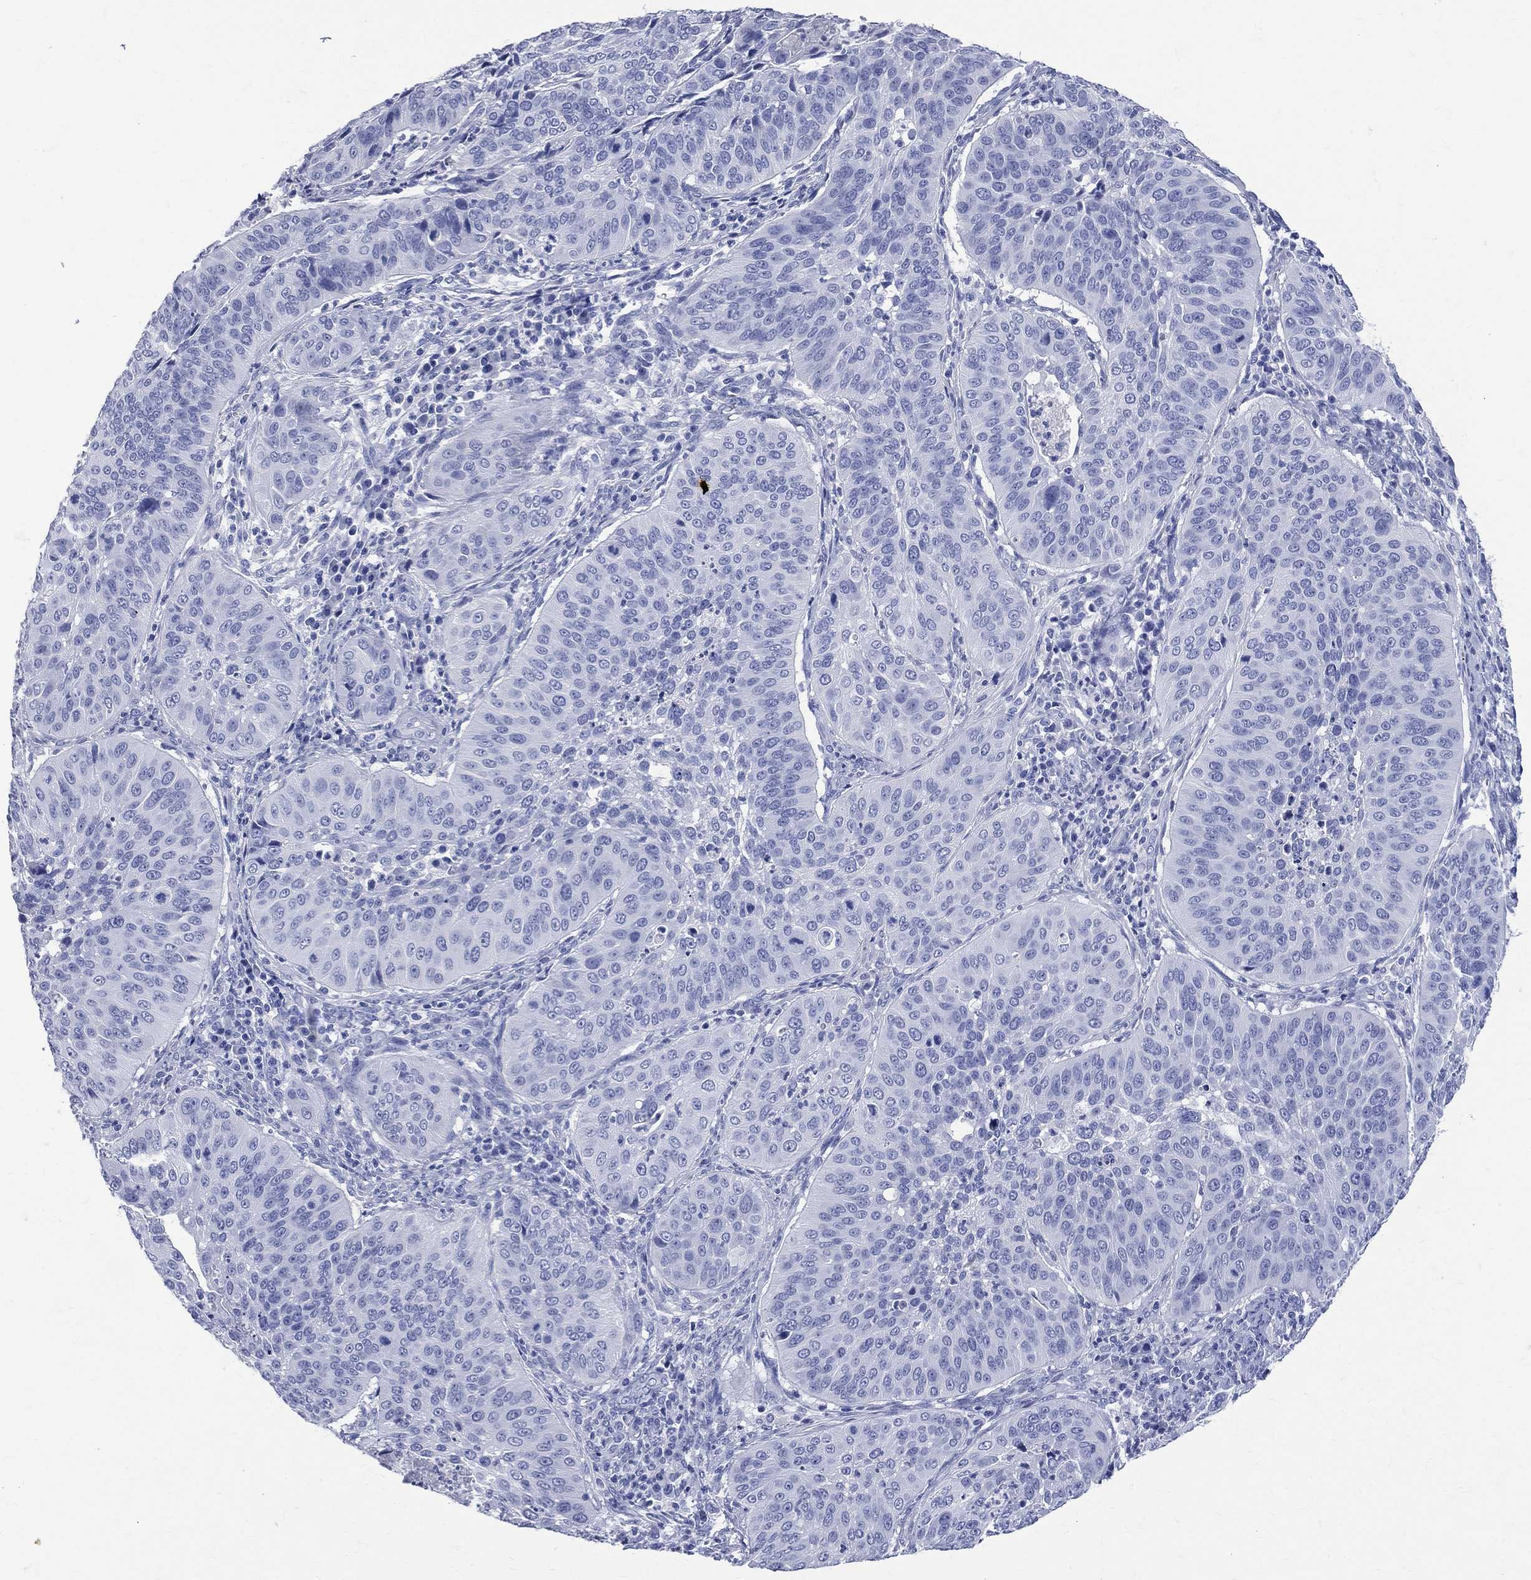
{"staining": {"intensity": "negative", "quantity": "none", "location": "none"}, "tissue": "cervical cancer", "cell_type": "Tumor cells", "image_type": "cancer", "snomed": [{"axis": "morphology", "description": "Normal tissue, NOS"}, {"axis": "morphology", "description": "Squamous cell carcinoma, NOS"}, {"axis": "topography", "description": "Cervix"}], "caption": "Tumor cells show no significant protein positivity in cervical cancer (squamous cell carcinoma).", "gene": "SYP", "patient": {"sex": "female", "age": 39}}